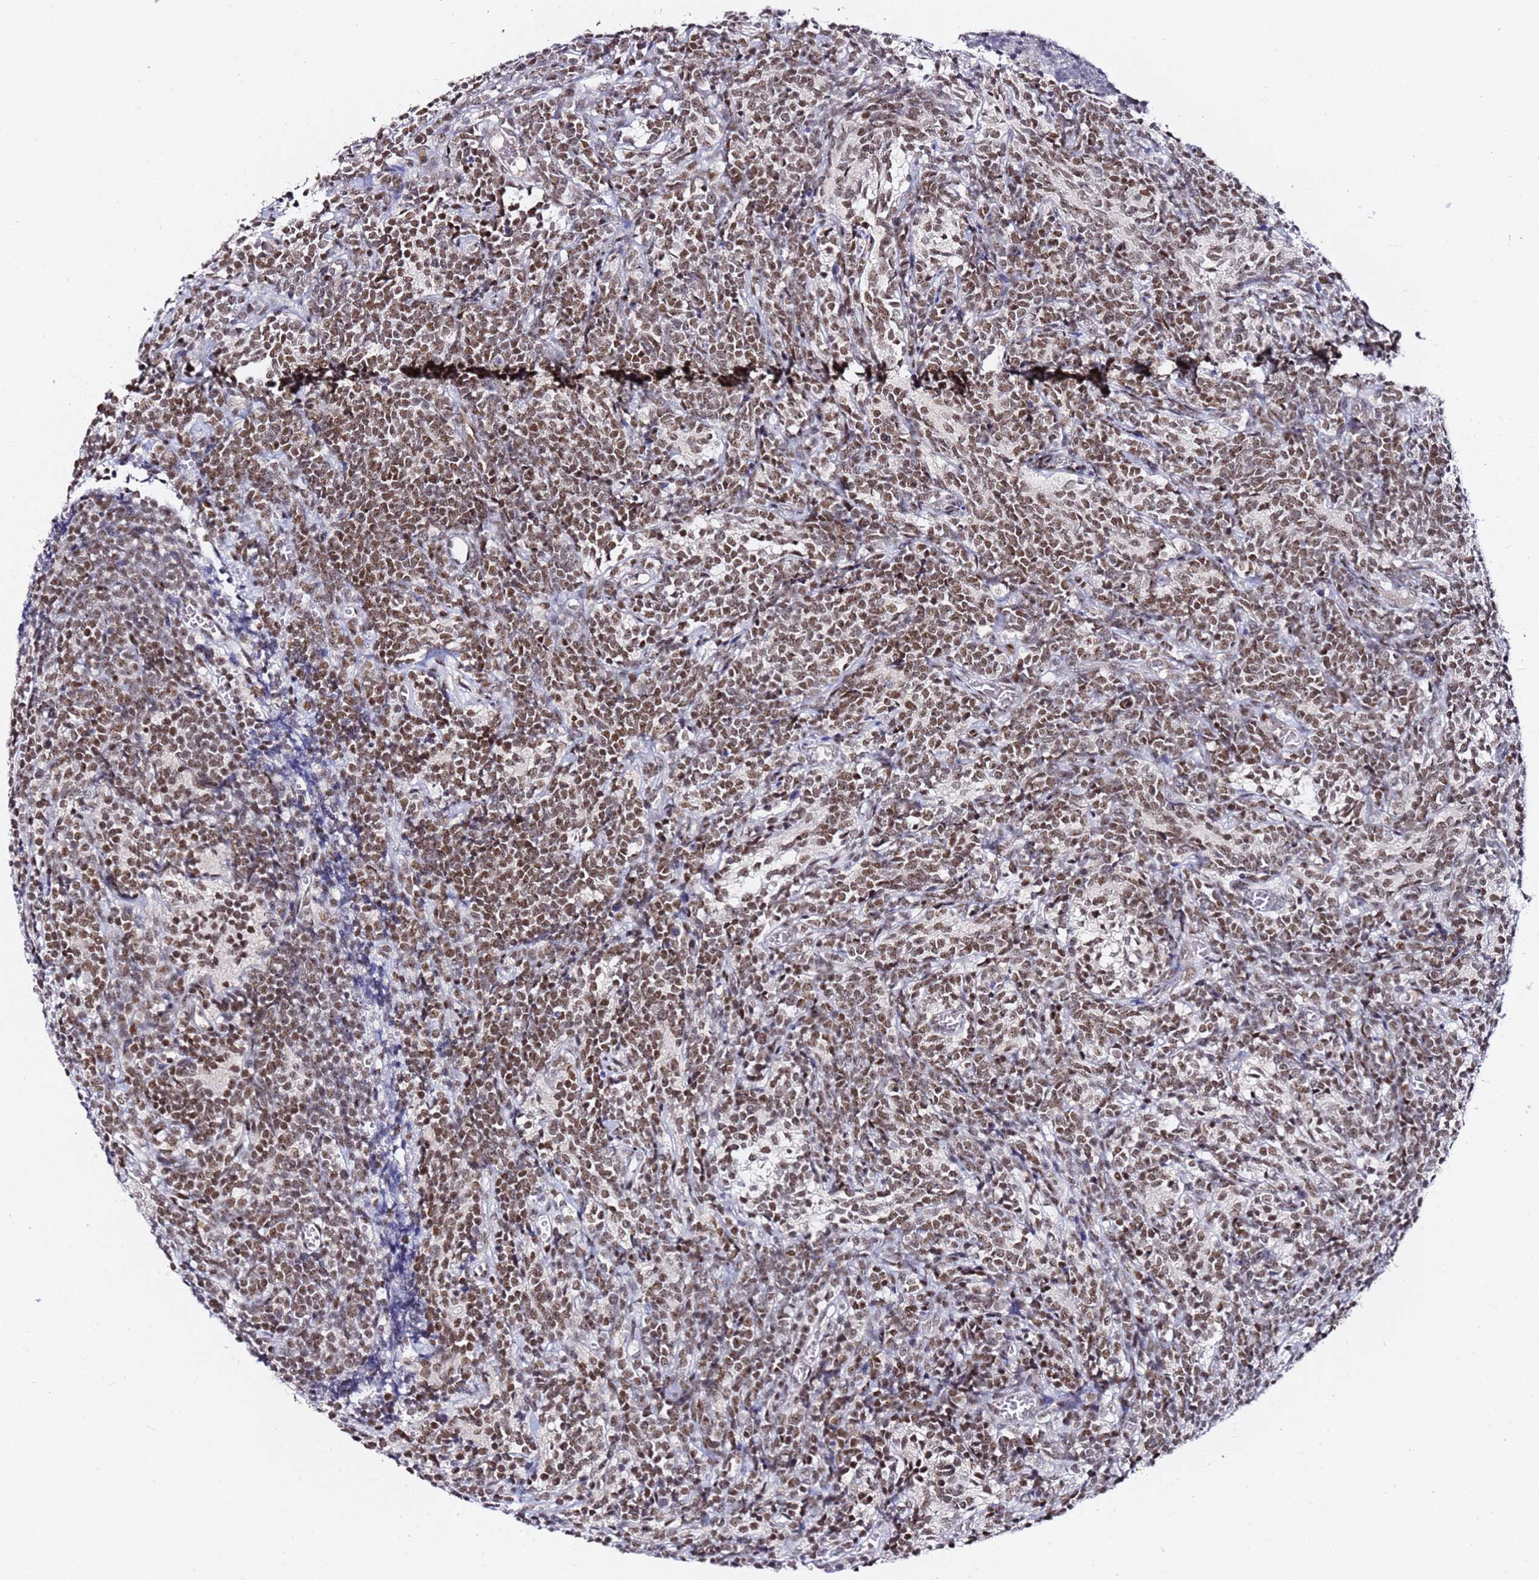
{"staining": {"intensity": "moderate", "quantity": ">75%", "location": "nuclear"}, "tissue": "glioma", "cell_type": "Tumor cells", "image_type": "cancer", "snomed": [{"axis": "morphology", "description": "Glioma, malignant, Low grade"}, {"axis": "topography", "description": "Brain"}], "caption": "An immunohistochemistry photomicrograph of tumor tissue is shown. Protein staining in brown shows moderate nuclear positivity in glioma within tumor cells. The protein is stained brown, and the nuclei are stained in blue (DAB IHC with brightfield microscopy, high magnification).", "gene": "FCF1", "patient": {"sex": "female", "age": 1}}